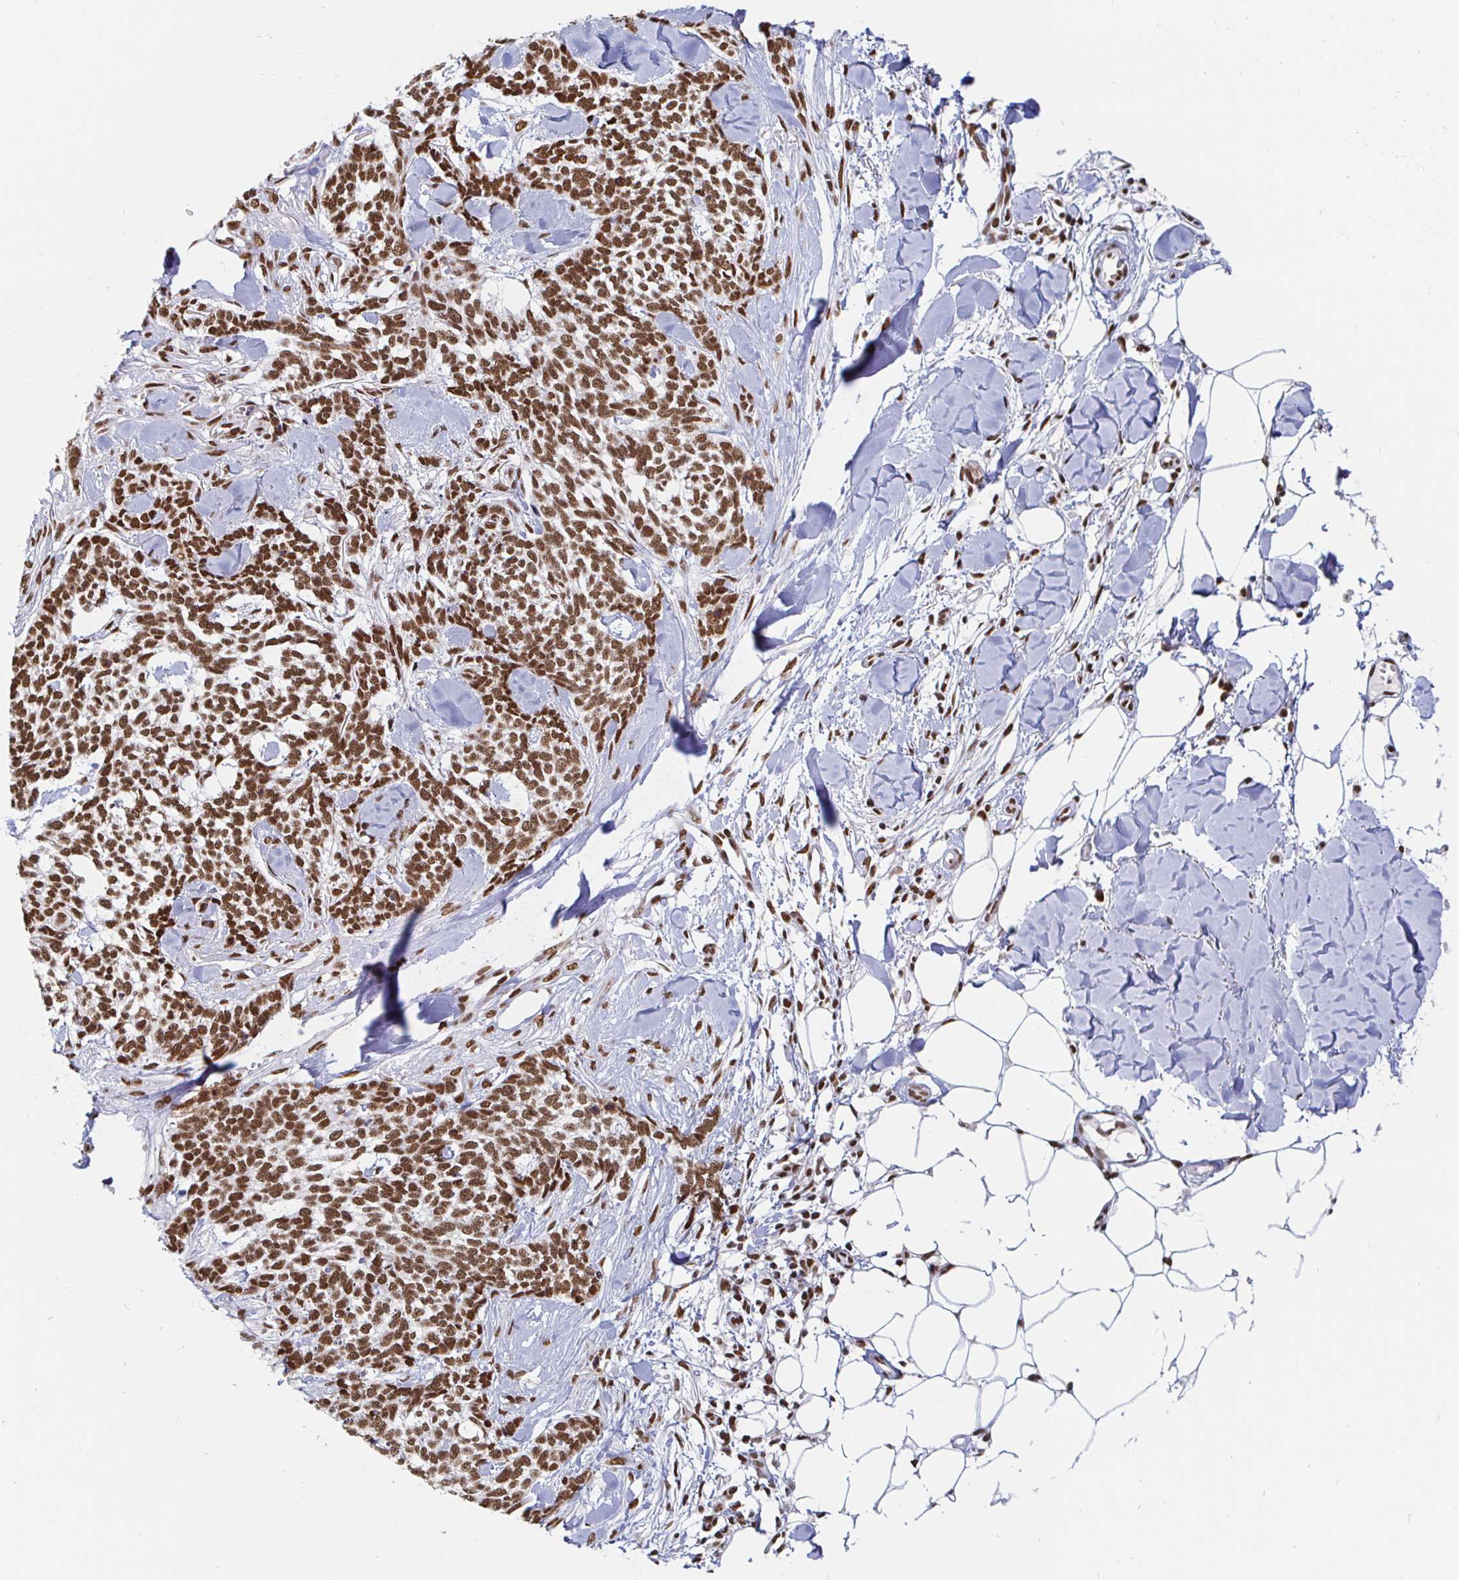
{"staining": {"intensity": "strong", "quantity": ">75%", "location": "nuclear"}, "tissue": "skin cancer", "cell_type": "Tumor cells", "image_type": "cancer", "snomed": [{"axis": "morphology", "description": "Basal cell carcinoma"}, {"axis": "topography", "description": "Skin"}], "caption": "Brown immunohistochemical staining in skin basal cell carcinoma displays strong nuclear positivity in about >75% of tumor cells.", "gene": "RBMX", "patient": {"sex": "female", "age": 59}}